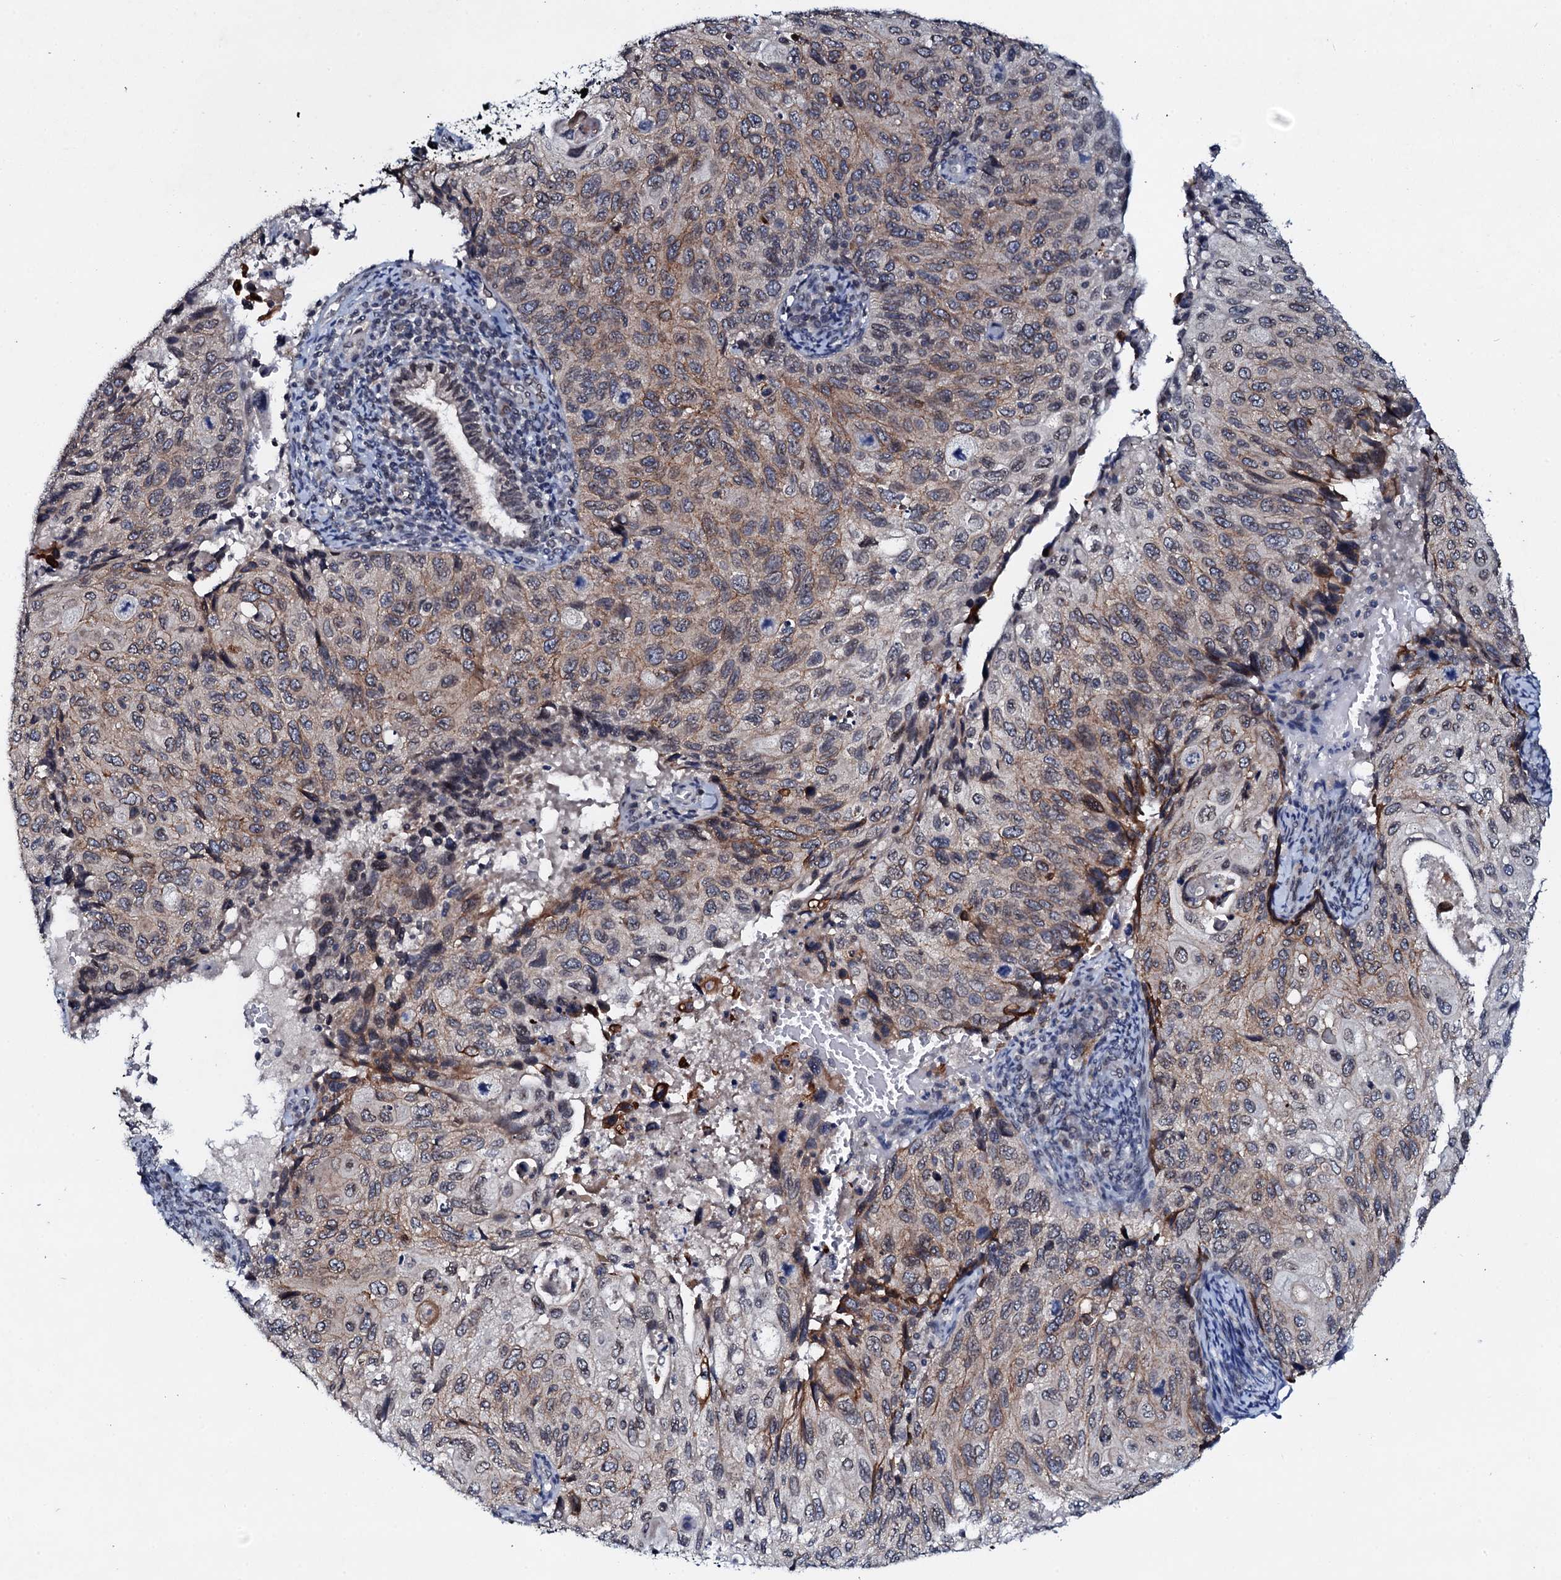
{"staining": {"intensity": "weak", "quantity": "25%-75%", "location": "cytoplasmic/membranous"}, "tissue": "cervical cancer", "cell_type": "Tumor cells", "image_type": "cancer", "snomed": [{"axis": "morphology", "description": "Squamous cell carcinoma, NOS"}, {"axis": "topography", "description": "Cervix"}], "caption": "The image shows staining of squamous cell carcinoma (cervical), revealing weak cytoplasmic/membranous protein staining (brown color) within tumor cells. The protein is shown in brown color, while the nuclei are stained blue.", "gene": "SNTA1", "patient": {"sex": "female", "age": 70}}